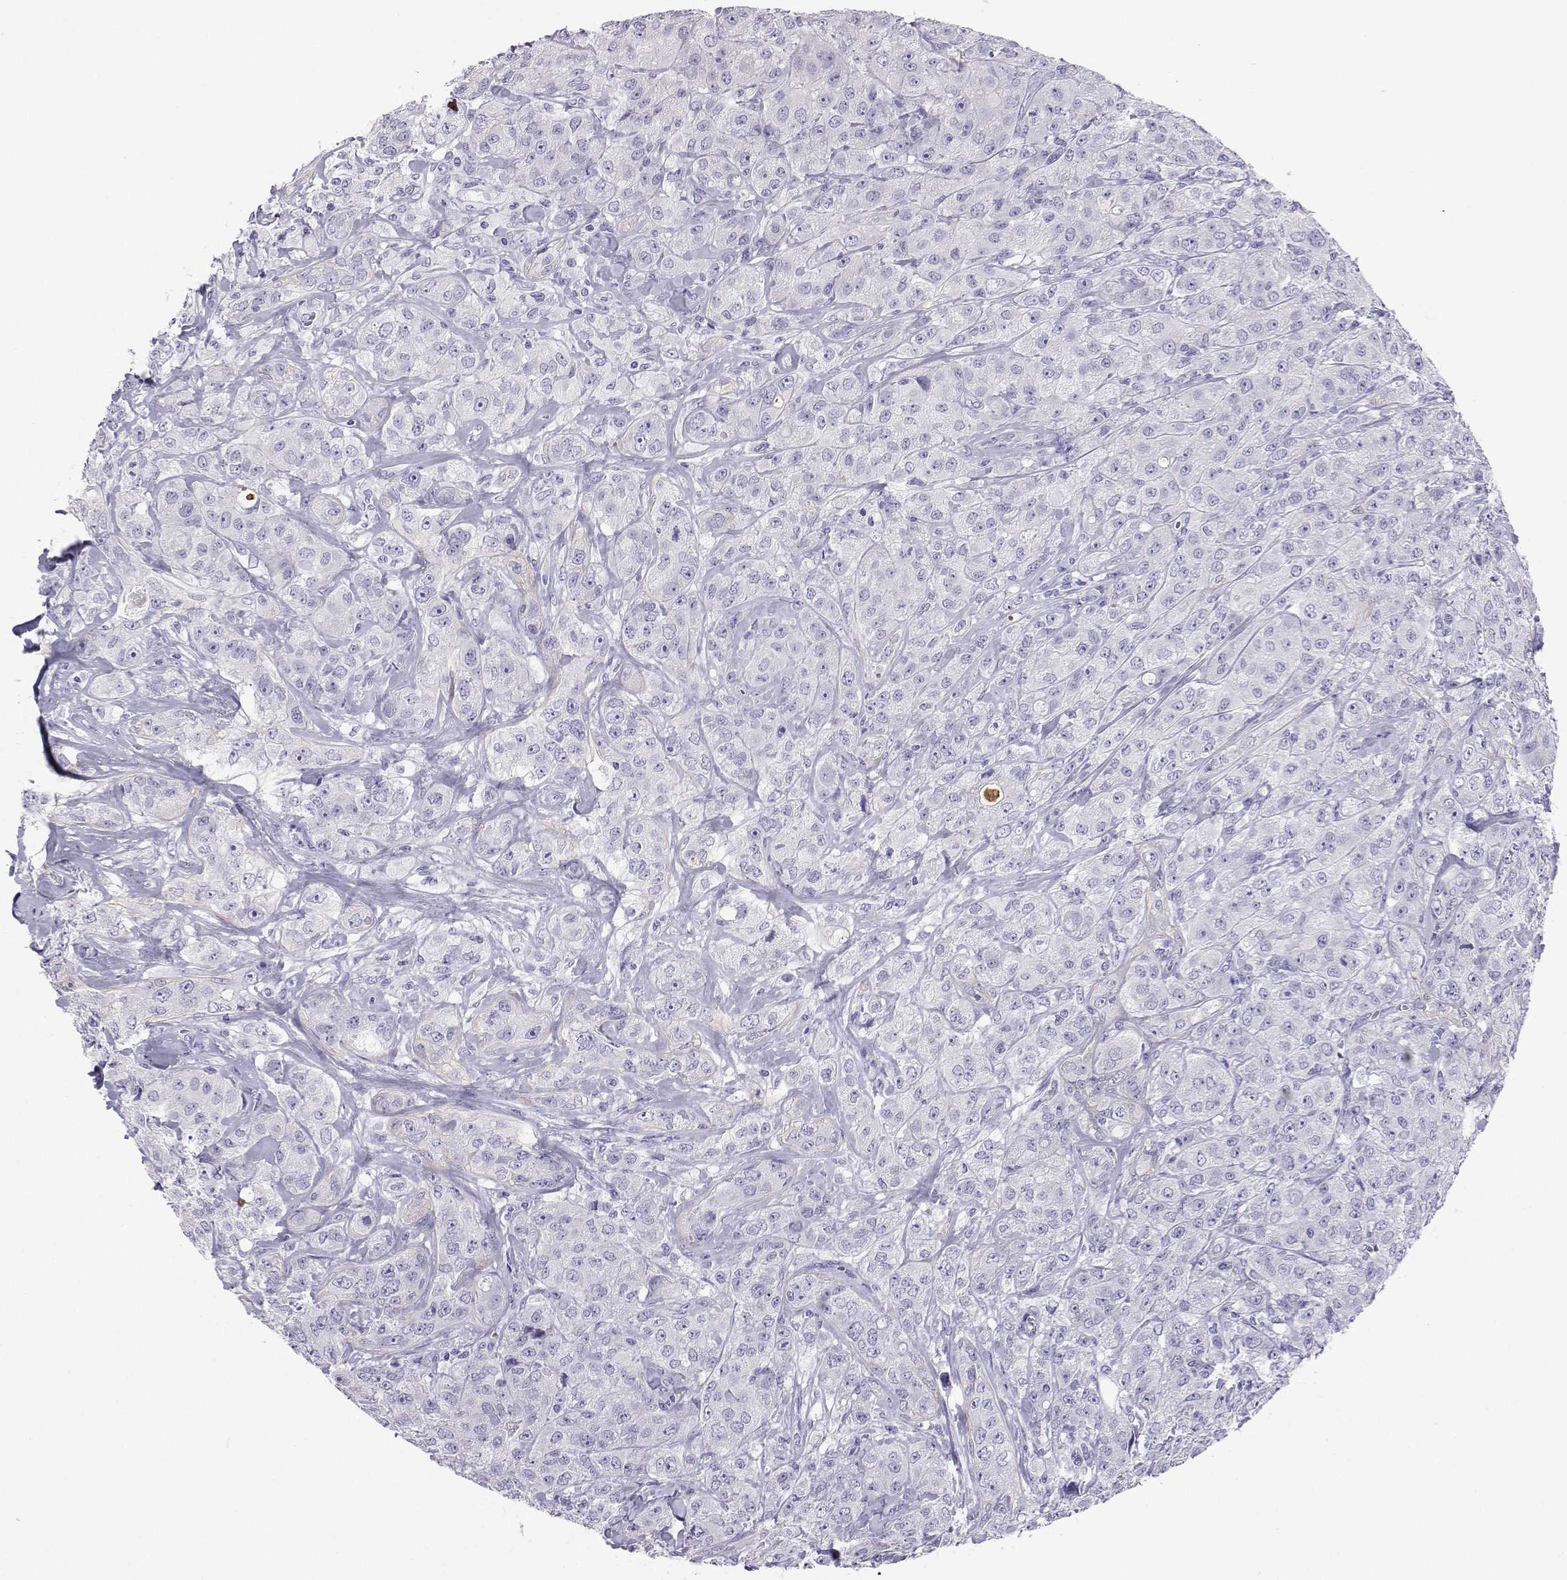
{"staining": {"intensity": "negative", "quantity": "none", "location": "none"}, "tissue": "breast cancer", "cell_type": "Tumor cells", "image_type": "cancer", "snomed": [{"axis": "morphology", "description": "Duct carcinoma"}, {"axis": "topography", "description": "Breast"}], "caption": "Immunohistochemical staining of breast cancer reveals no significant positivity in tumor cells.", "gene": "PLIN4", "patient": {"sex": "female", "age": 43}}